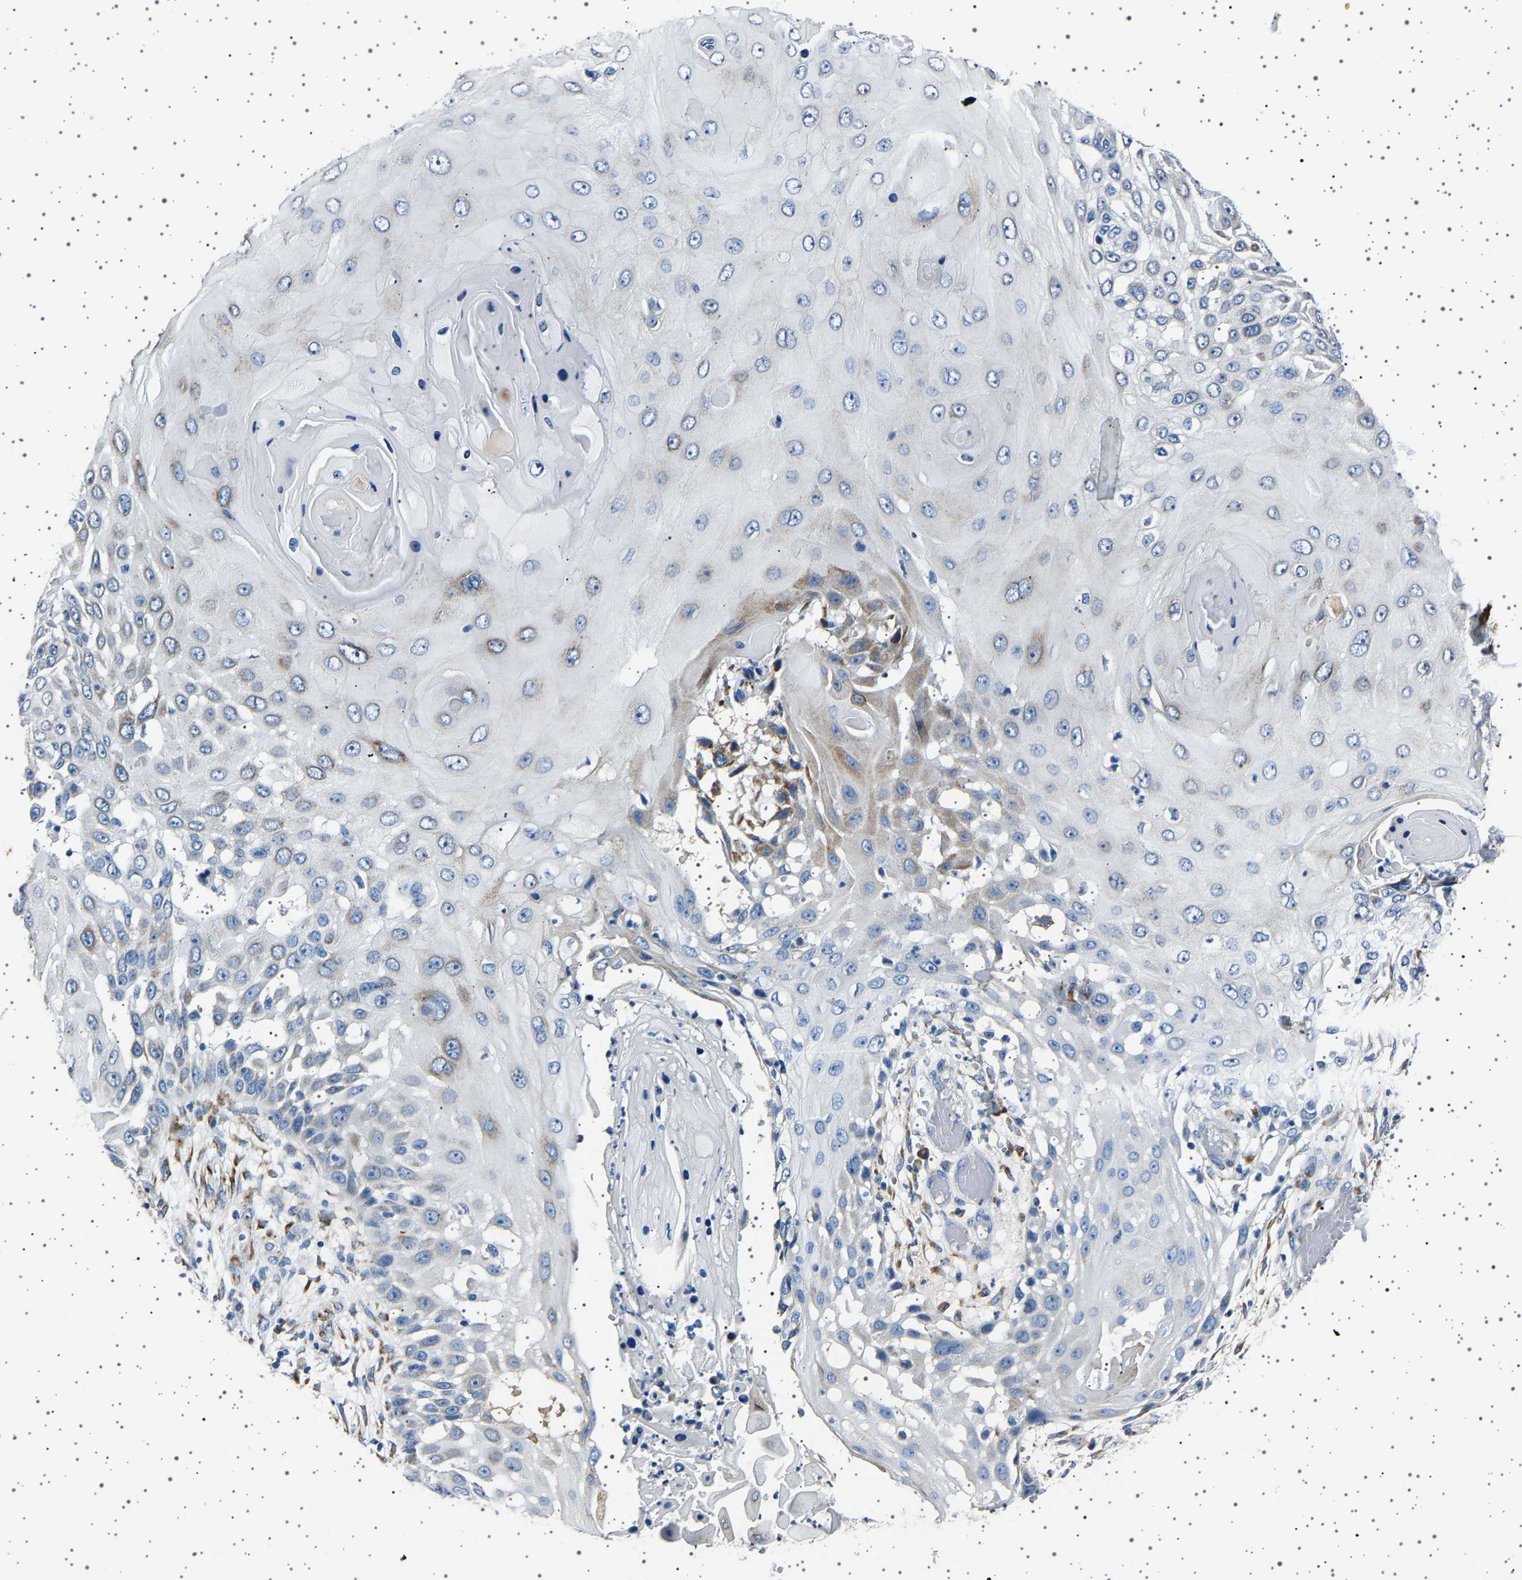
{"staining": {"intensity": "moderate", "quantity": "25%-75%", "location": "cytoplasmic/membranous"}, "tissue": "skin cancer", "cell_type": "Tumor cells", "image_type": "cancer", "snomed": [{"axis": "morphology", "description": "Squamous cell carcinoma, NOS"}, {"axis": "topography", "description": "Skin"}], "caption": "The immunohistochemical stain highlights moderate cytoplasmic/membranous positivity in tumor cells of skin squamous cell carcinoma tissue.", "gene": "FTCD", "patient": {"sex": "female", "age": 44}}